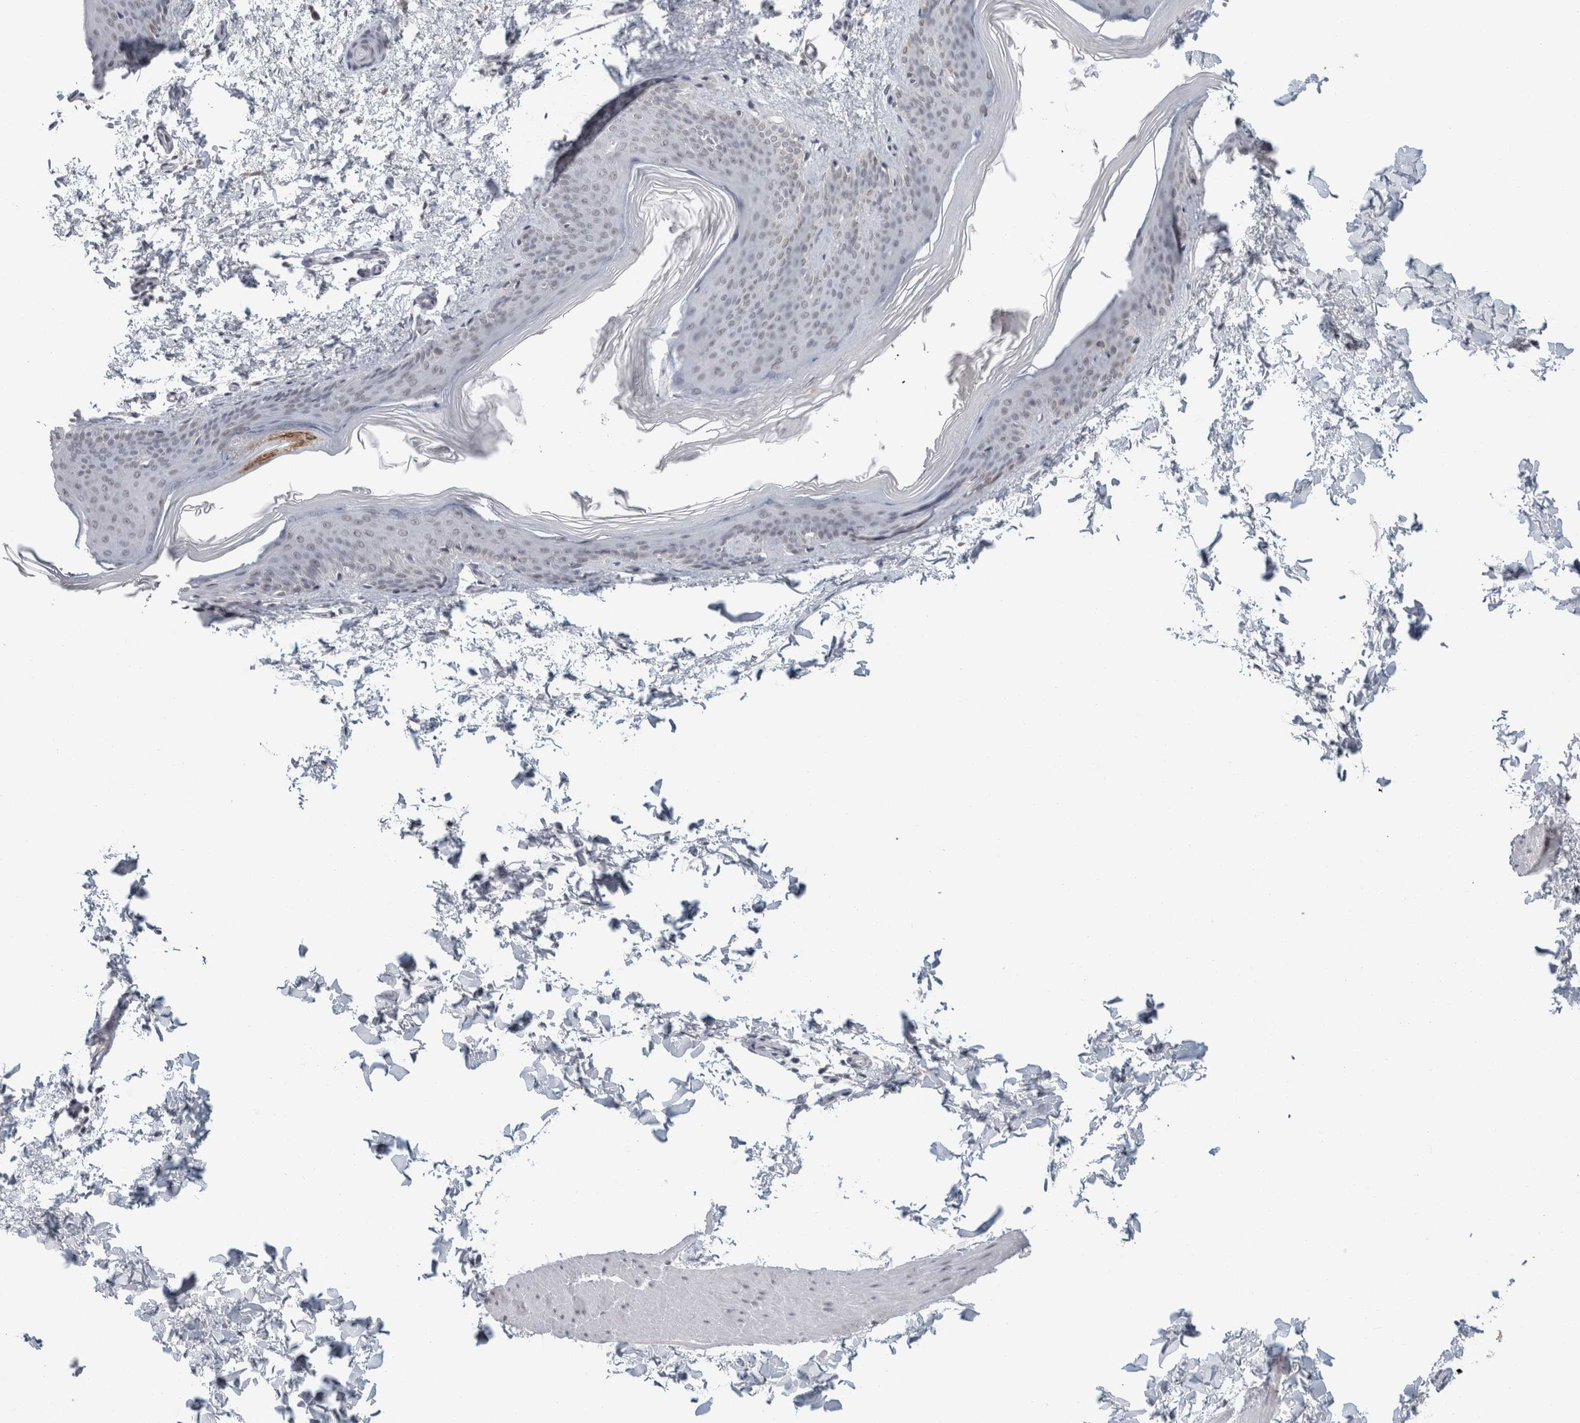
{"staining": {"intensity": "negative", "quantity": "none", "location": "none"}, "tissue": "skin", "cell_type": "Fibroblasts", "image_type": "normal", "snomed": [{"axis": "morphology", "description": "Normal tissue, NOS"}, {"axis": "topography", "description": "Skin"}], "caption": "Immunohistochemical staining of normal skin demonstrates no significant staining in fibroblasts.", "gene": "ZNF770", "patient": {"sex": "female", "age": 27}}